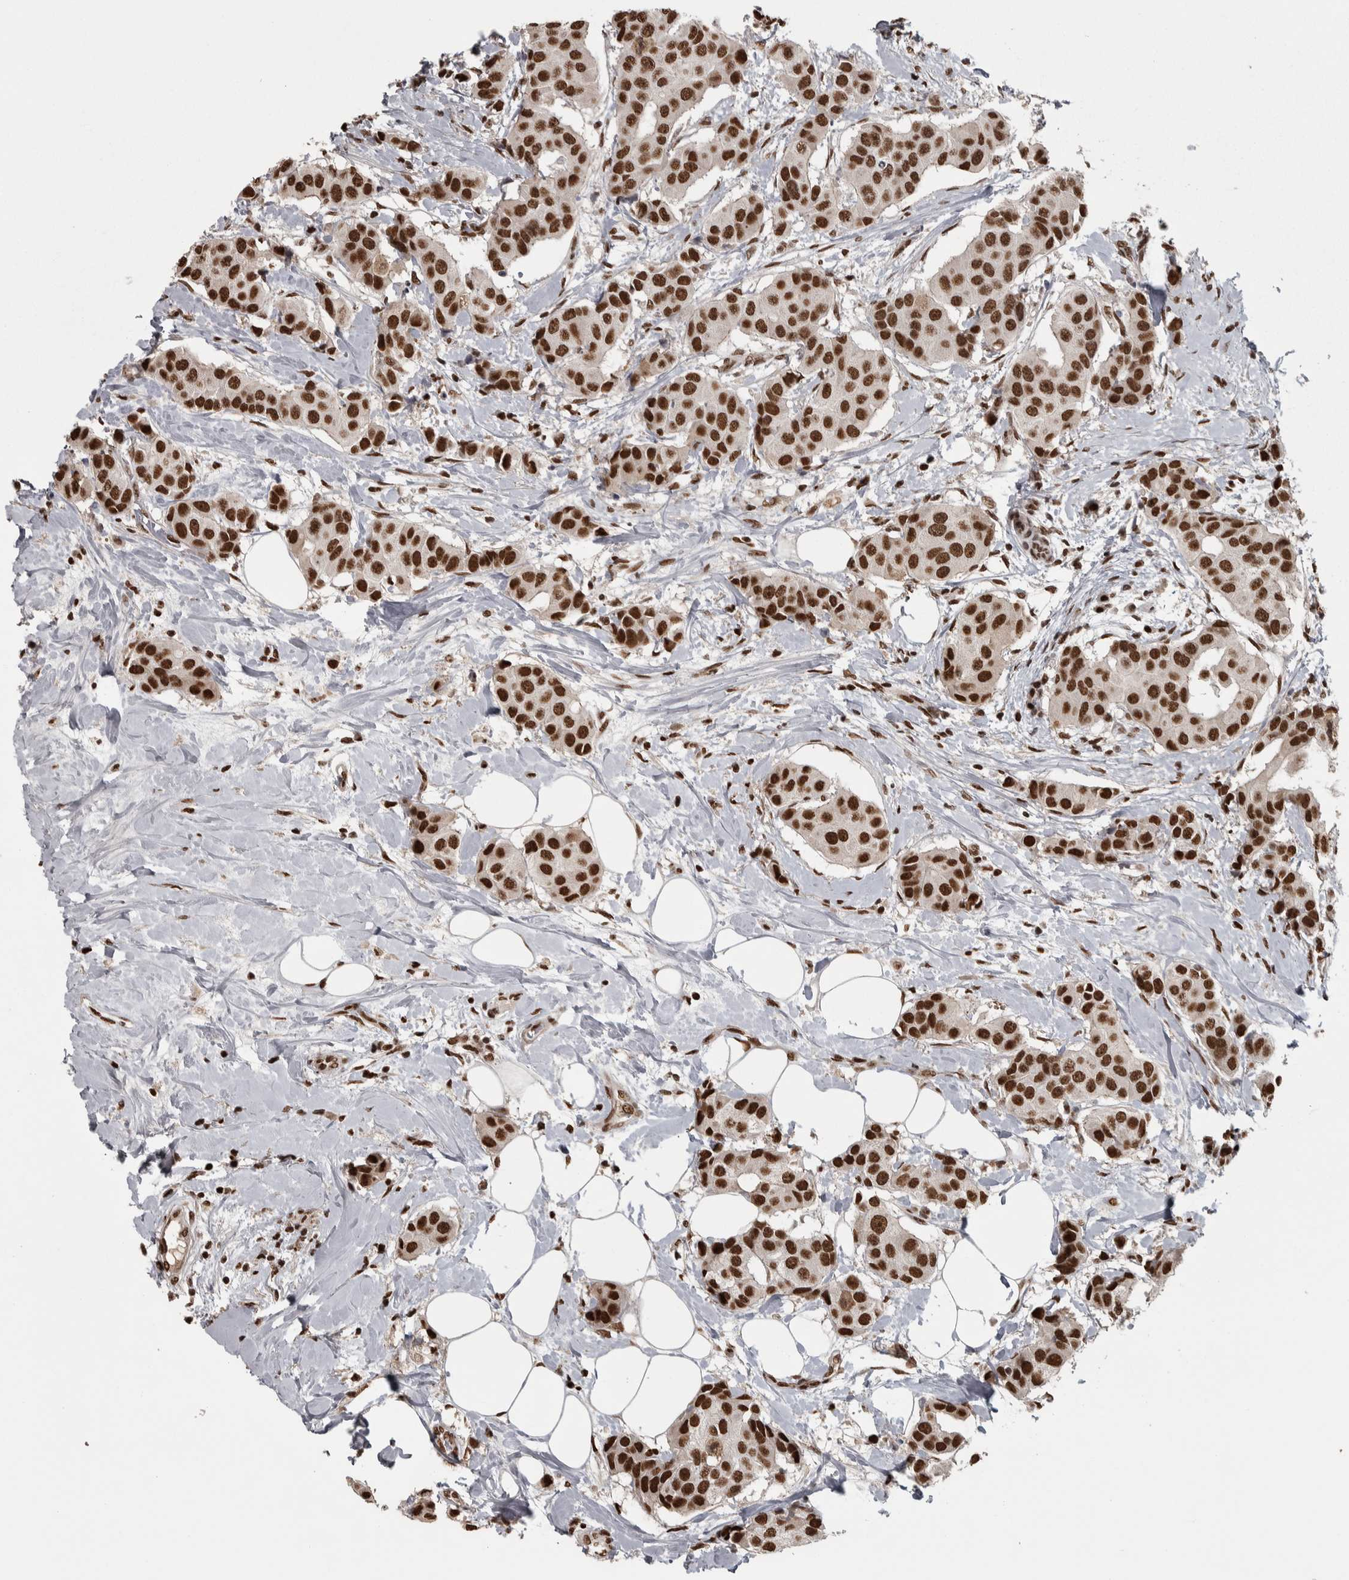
{"staining": {"intensity": "strong", "quantity": ">75%", "location": "nuclear"}, "tissue": "breast cancer", "cell_type": "Tumor cells", "image_type": "cancer", "snomed": [{"axis": "morphology", "description": "Normal tissue, NOS"}, {"axis": "morphology", "description": "Duct carcinoma"}, {"axis": "topography", "description": "Breast"}], "caption": "This image shows breast intraductal carcinoma stained with immunohistochemistry to label a protein in brown. The nuclear of tumor cells show strong positivity for the protein. Nuclei are counter-stained blue.", "gene": "ZFHX4", "patient": {"sex": "female", "age": 39}}